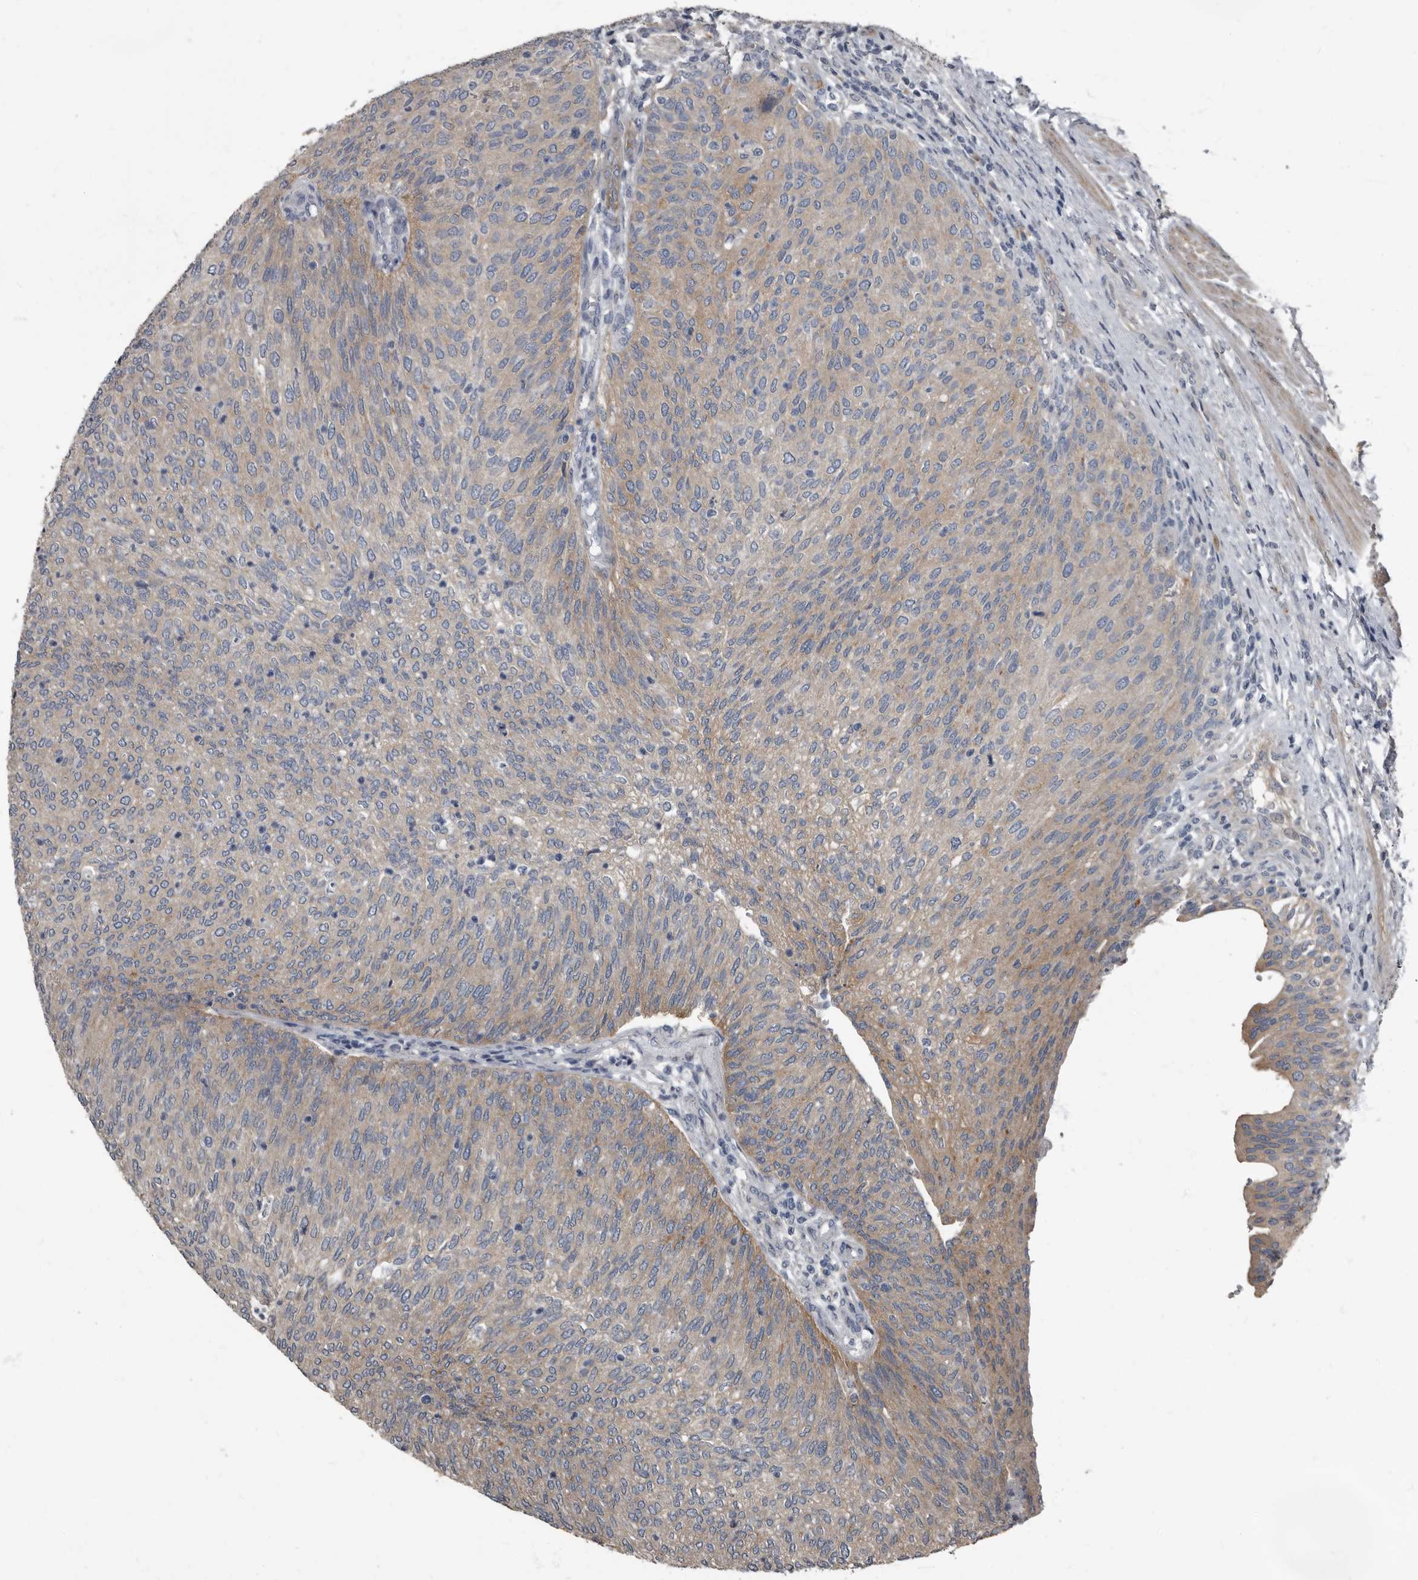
{"staining": {"intensity": "moderate", "quantity": "<25%", "location": "cytoplasmic/membranous"}, "tissue": "urothelial cancer", "cell_type": "Tumor cells", "image_type": "cancer", "snomed": [{"axis": "morphology", "description": "Urothelial carcinoma, Low grade"}, {"axis": "topography", "description": "Urinary bladder"}], "caption": "An immunohistochemistry (IHC) image of tumor tissue is shown. Protein staining in brown labels moderate cytoplasmic/membranous positivity in urothelial carcinoma (low-grade) within tumor cells.", "gene": "TPD52L1", "patient": {"sex": "female", "age": 79}}